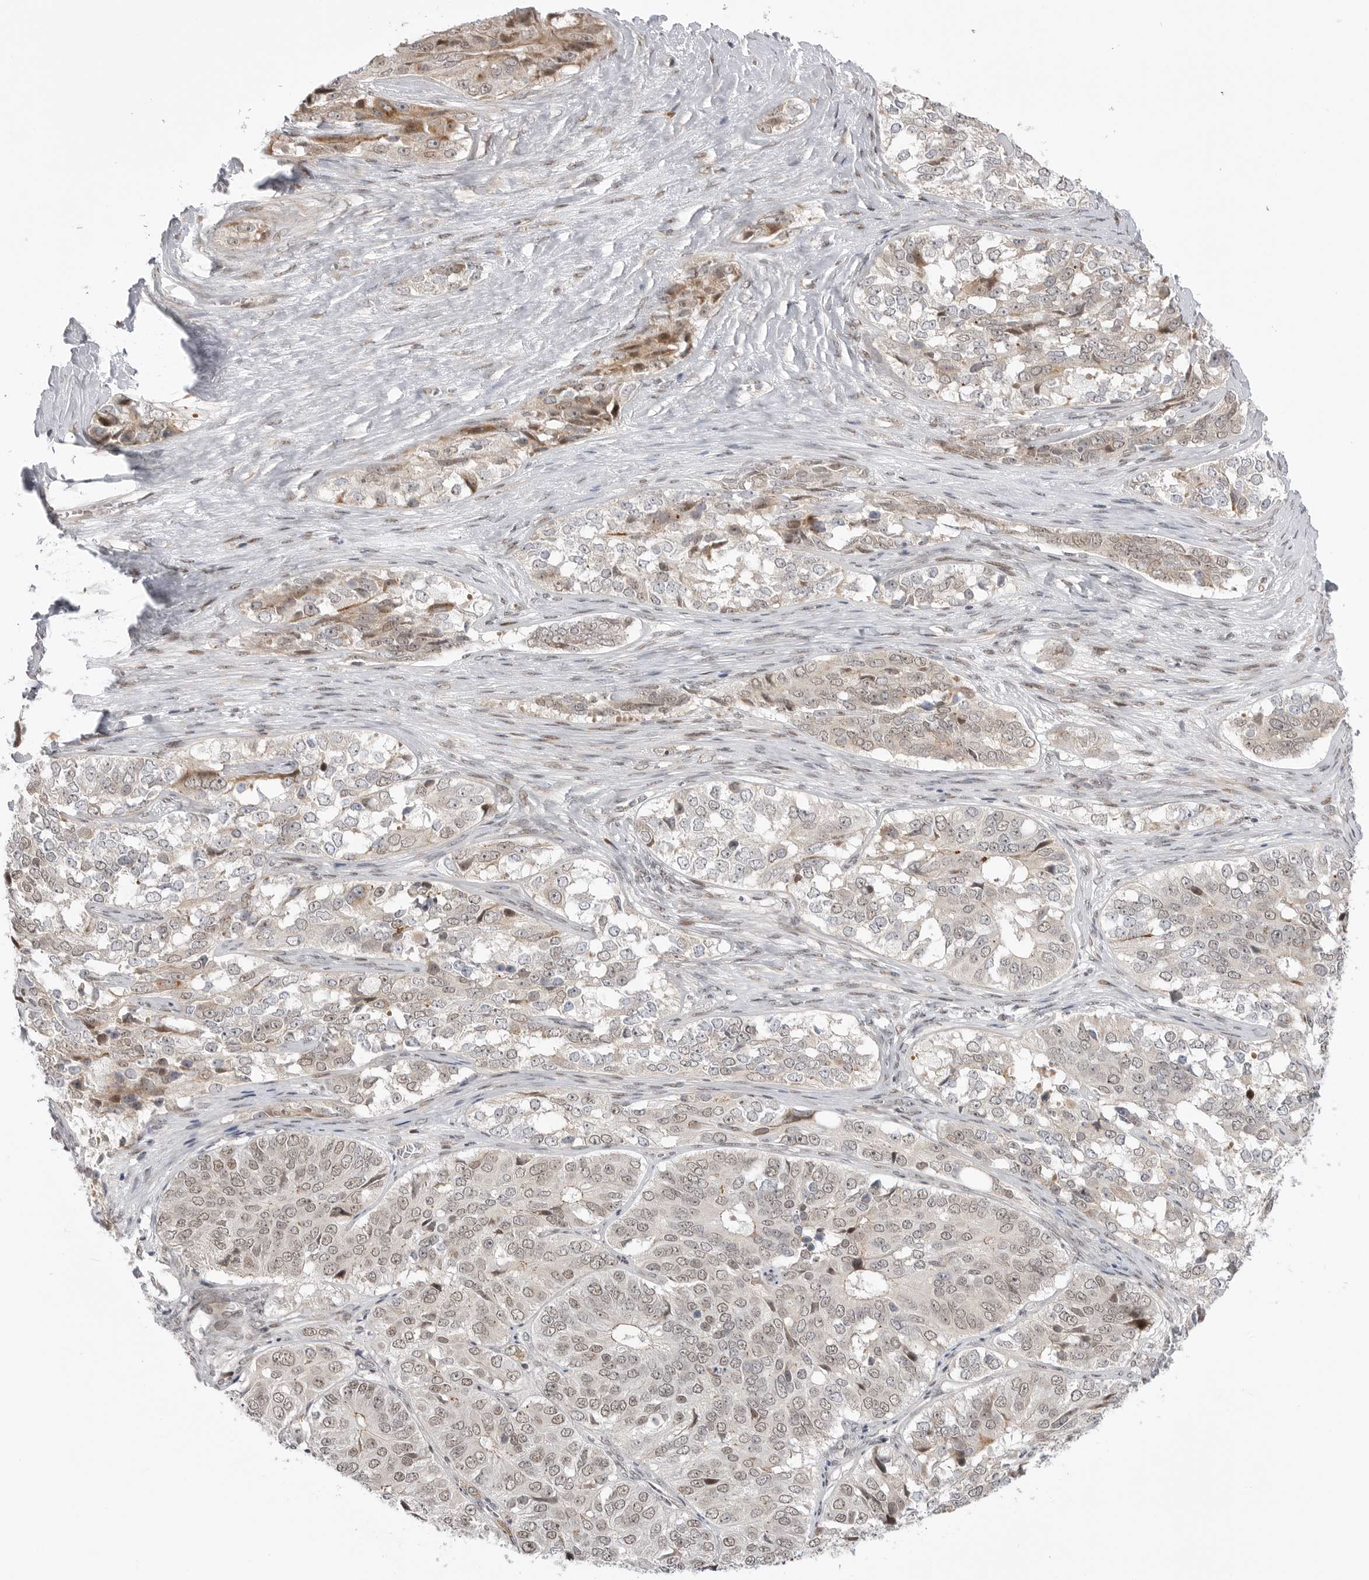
{"staining": {"intensity": "weak", "quantity": ">75%", "location": "cytoplasmic/membranous,nuclear"}, "tissue": "ovarian cancer", "cell_type": "Tumor cells", "image_type": "cancer", "snomed": [{"axis": "morphology", "description": "Carcinoma, endometroid"}, {"axis": "topography", "description": "Ovary"}], "caption": "Weak cytoplasmic/membranous and nuclear protein positivity is seen in about >75% of tumor cells in endometroid carcinoma (ovarian). The staining is performed using DAB brown chromogen to label protein expression. The nuclei are counter-stained blue using hematoxylin.", "gene": "GGT6", "patient": {"sex": "female", "age": 51}}